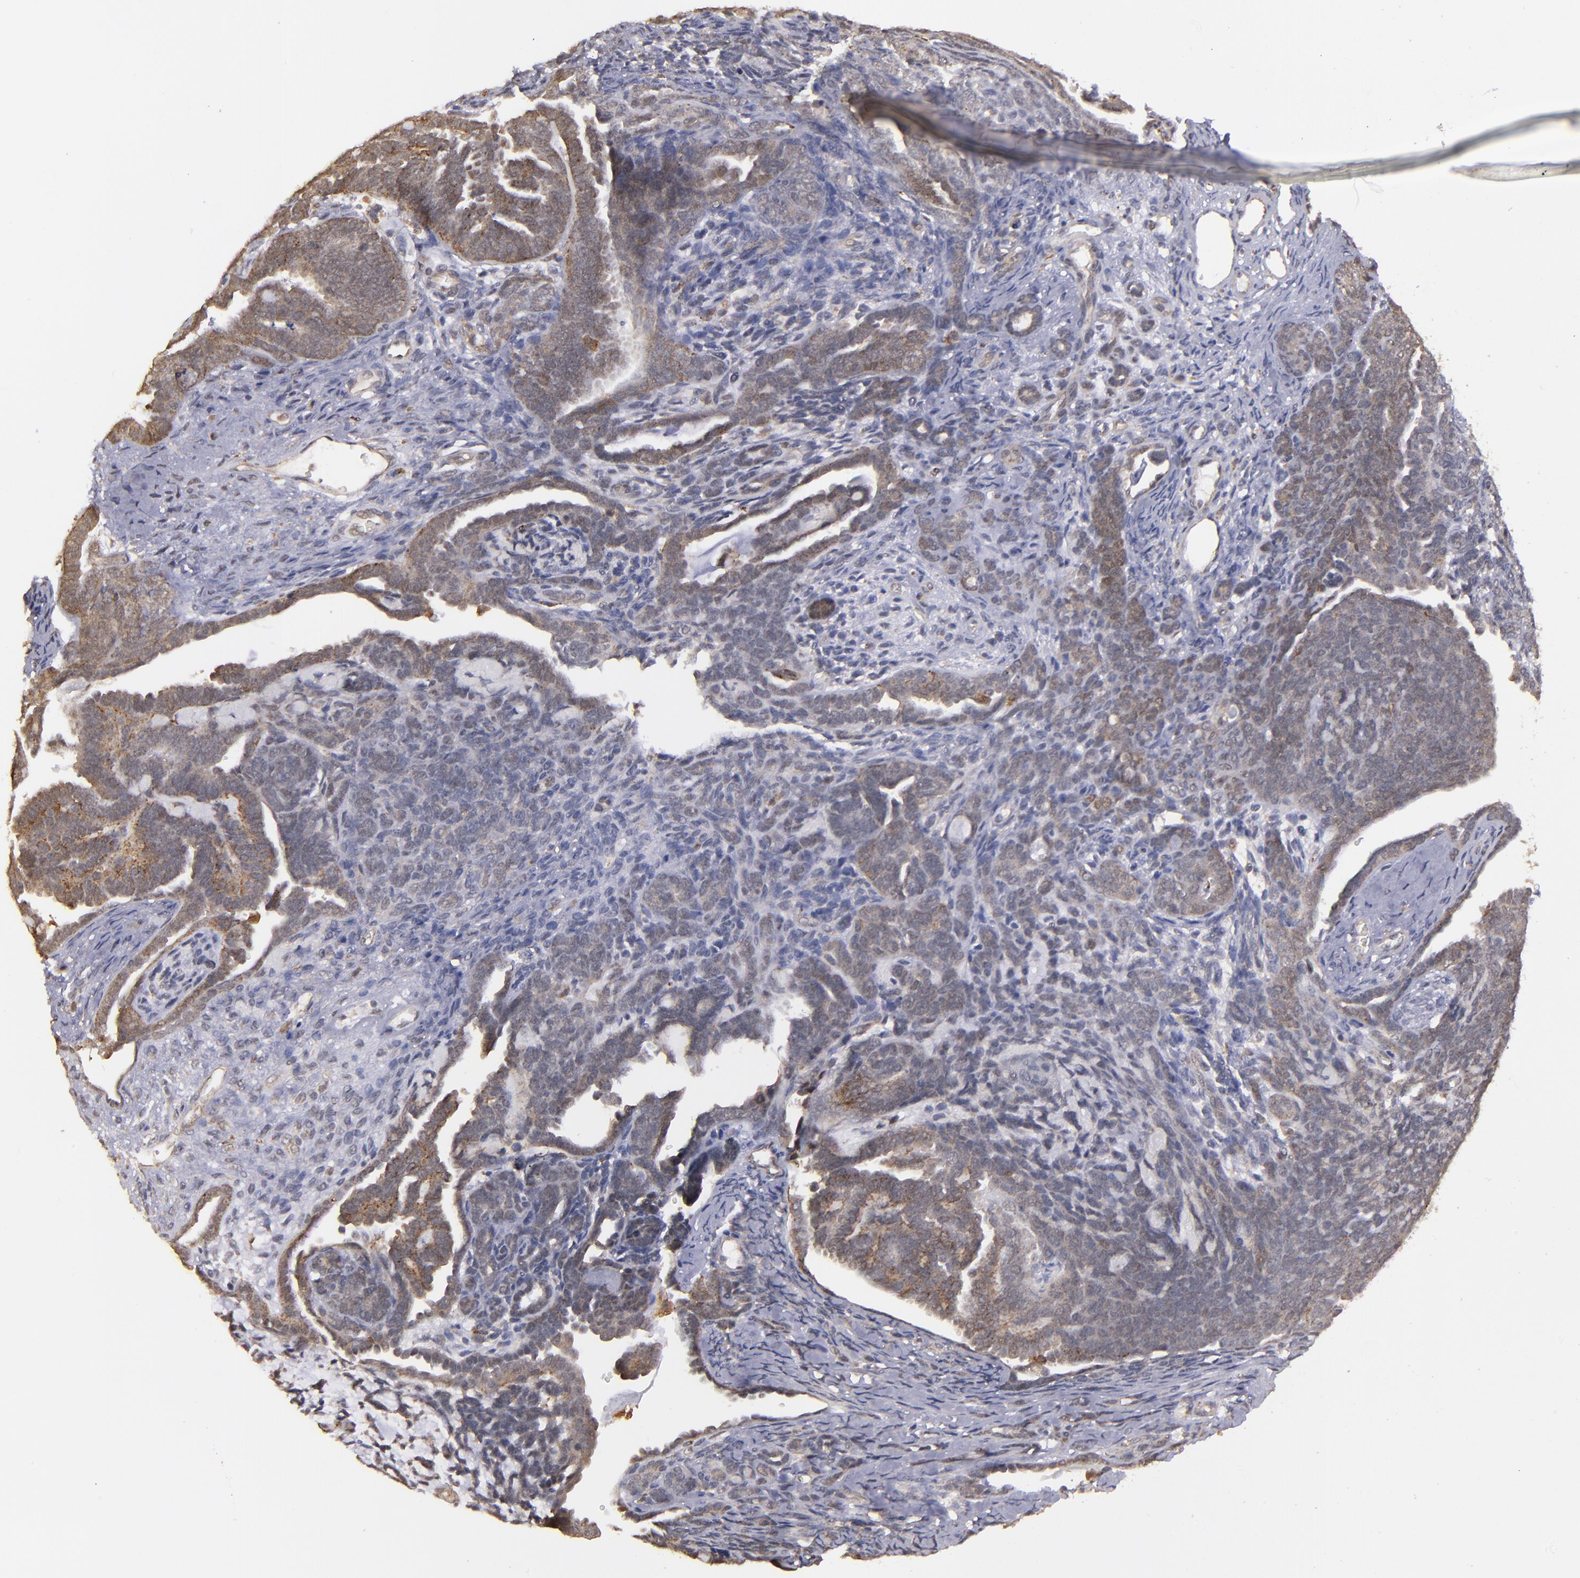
{"staining": {"intensity": "moderate", "quantity": "25%-75%", "location": "cytoplasmic/membranous"}, "tissue": "endometrial cancer", "cell_type": "Tumor cells", "image_type": "cancer", "snomed": [{"axis": "morphology", "description": "Neoplasm, malignant, NOS"}, {"axis": "topography", "description": "Endometrium"}], "caption": "Immunohistochemical staining of human neoplasm (malignant) (endometrial) displays medium levels of moderate cytoplasmic/membranous protein positivity in approximately 25%-75% of tumor cells.", "gene": "SIPA1L1", "patient": {"sex": "female", "age": 74}}